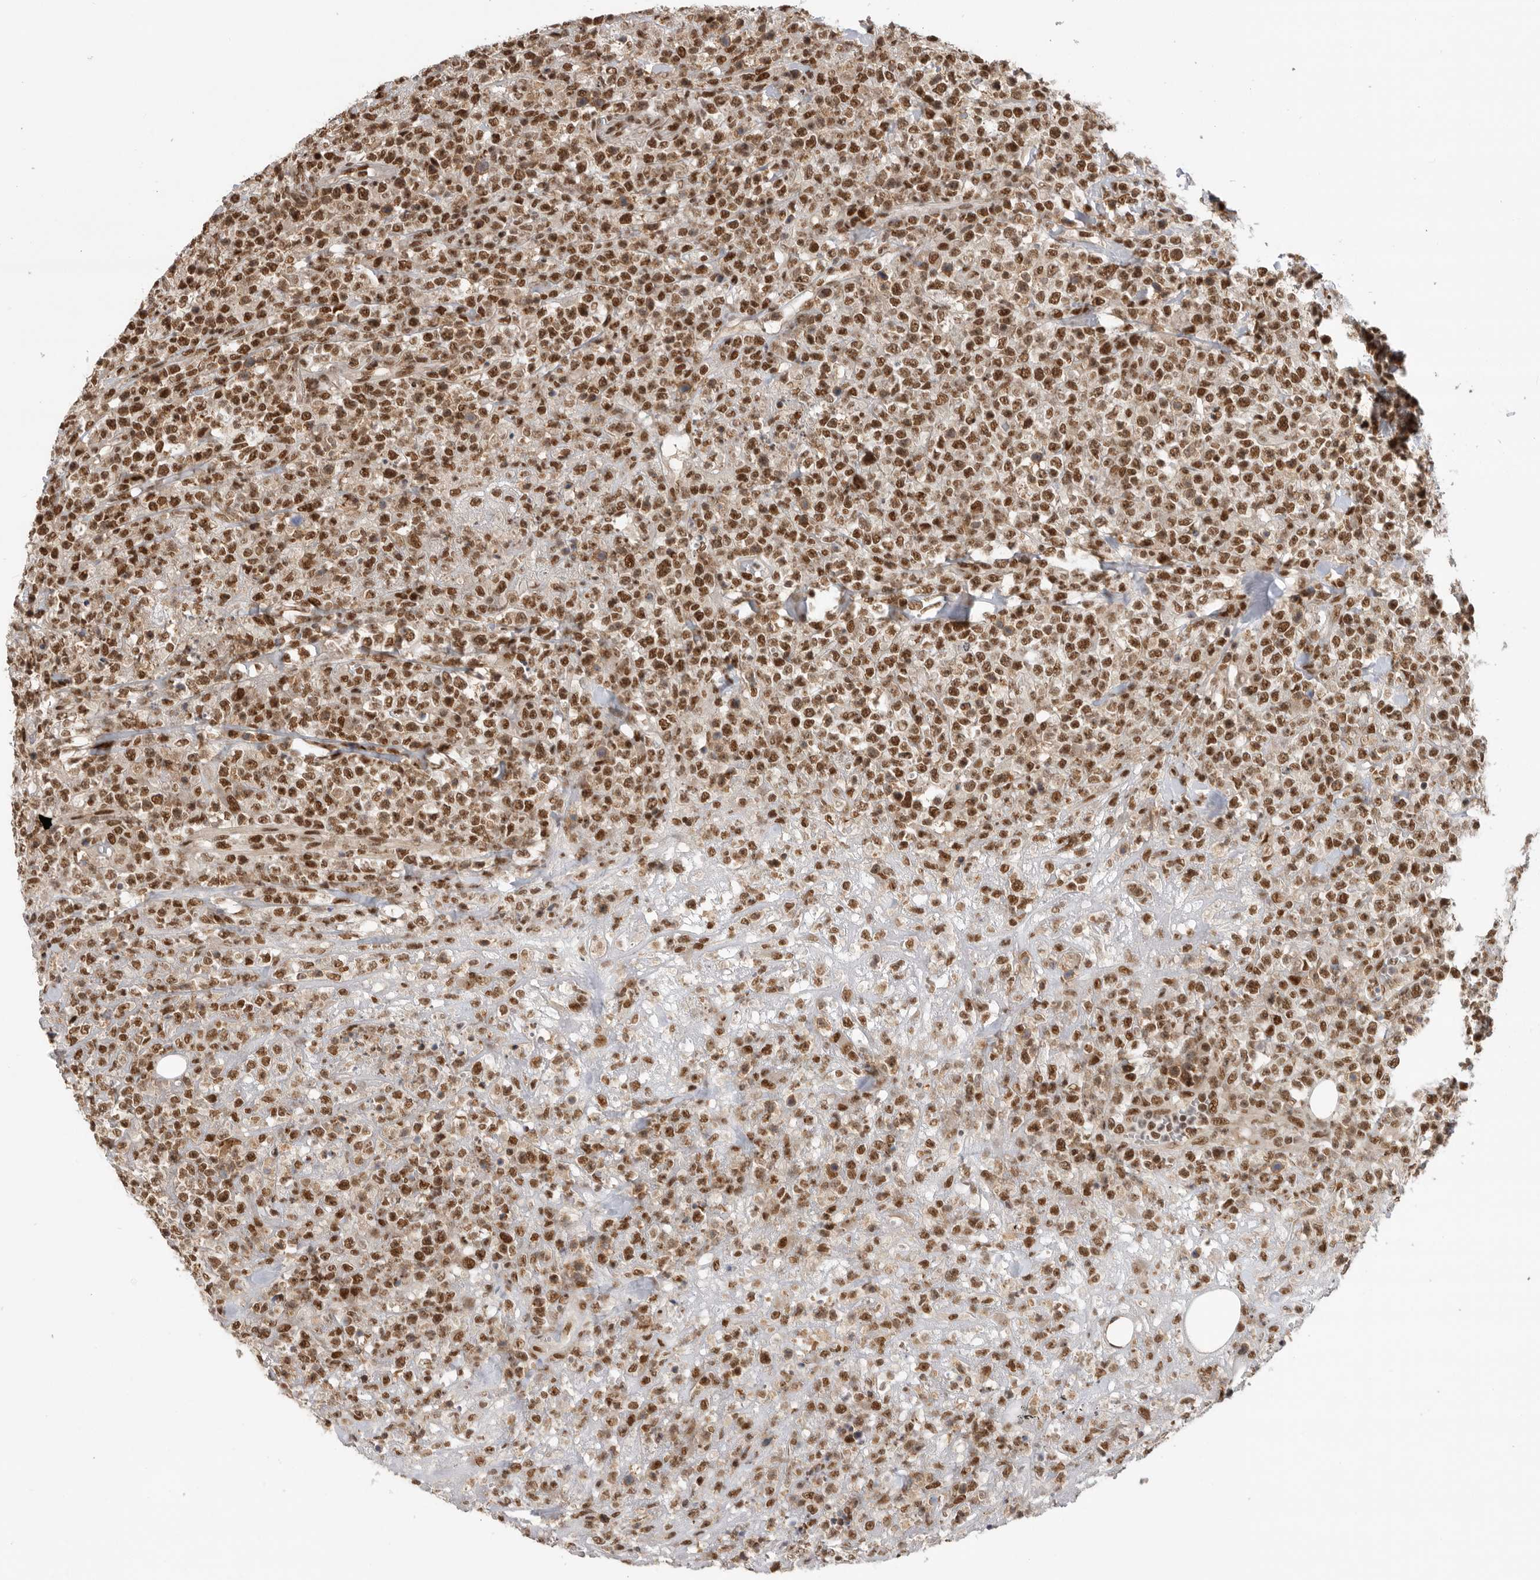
{"staining": {"intensity": "moderate", "quantity": ">75%", "location": "nuclear"}, "tissue": "lymphoma", "cell_type": "Tumor cells", "image_type": "cancer", "snomed": [{"axis": "morphology", "description": "Malignant lymphoma, non-Hodgkin's type, High grade"}, {"axis": "topography", "description": "Colon"}], "caption": "A photomicrograph of human lymphoma stained for a protein exhibits moderate nuclear brown staining in tumor cells. (brown staining indicates protein expression, while blue staining denotes nuclei).", "gene": "ZNF830", "patient": {"sex": "female", "age": 53}}